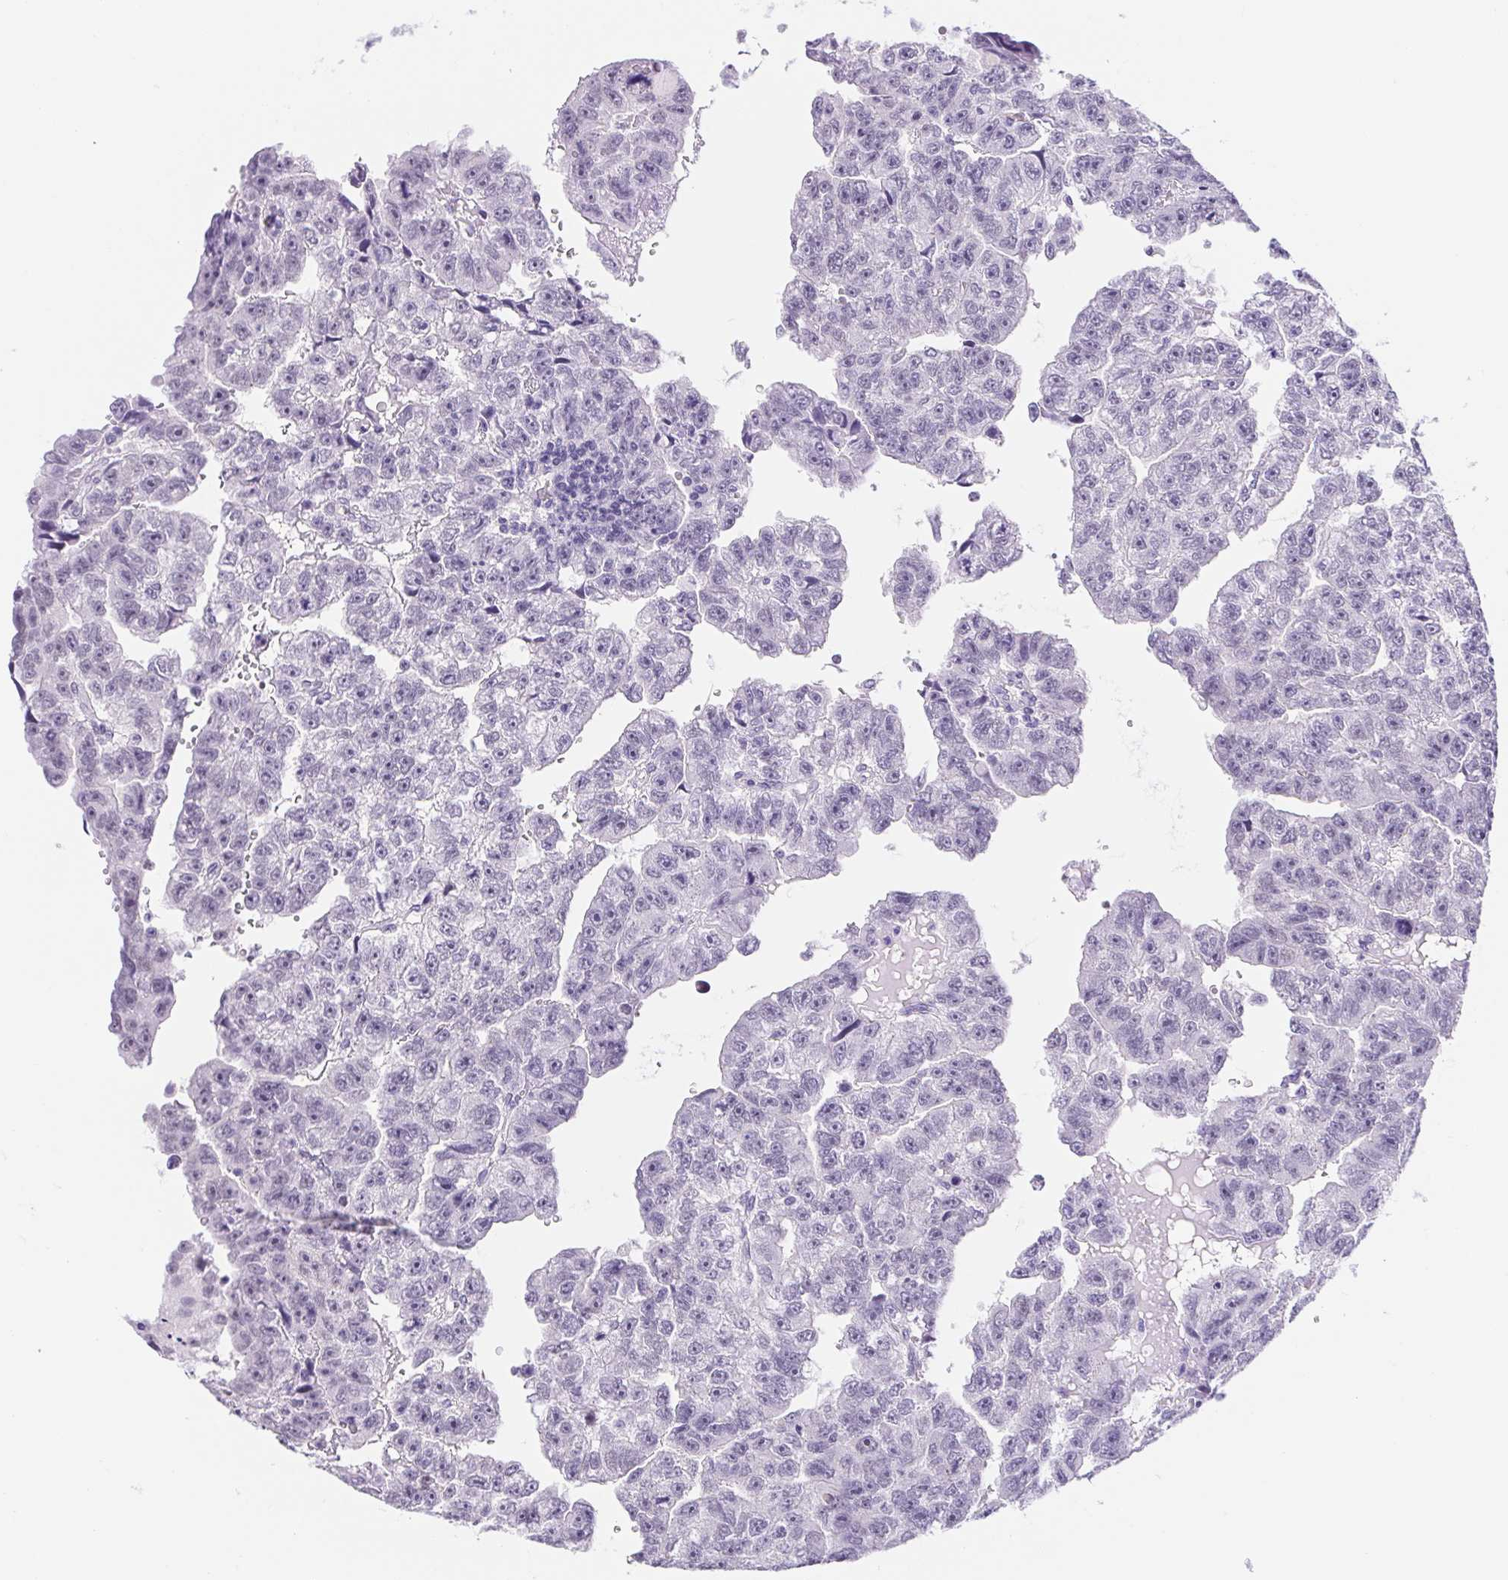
{"staining": {"intensity": "negative", "quantity": "none", "location": "none"}, "tissue": "testis cancer", "cell_type": "Tumor cells", "image_type": "cancer", "snomed": [{"axis": "morphology", "description": "Carcinoma, Embryonal, NOS"}, {"axis": "topography", "description": "Testis"}], "caption": "This is an IHC image of human testis embryonal carcinoma. There is no positivity in tumor cells.", "gene": "CAND1", "patient": {"sex": "male", "age": 20}}